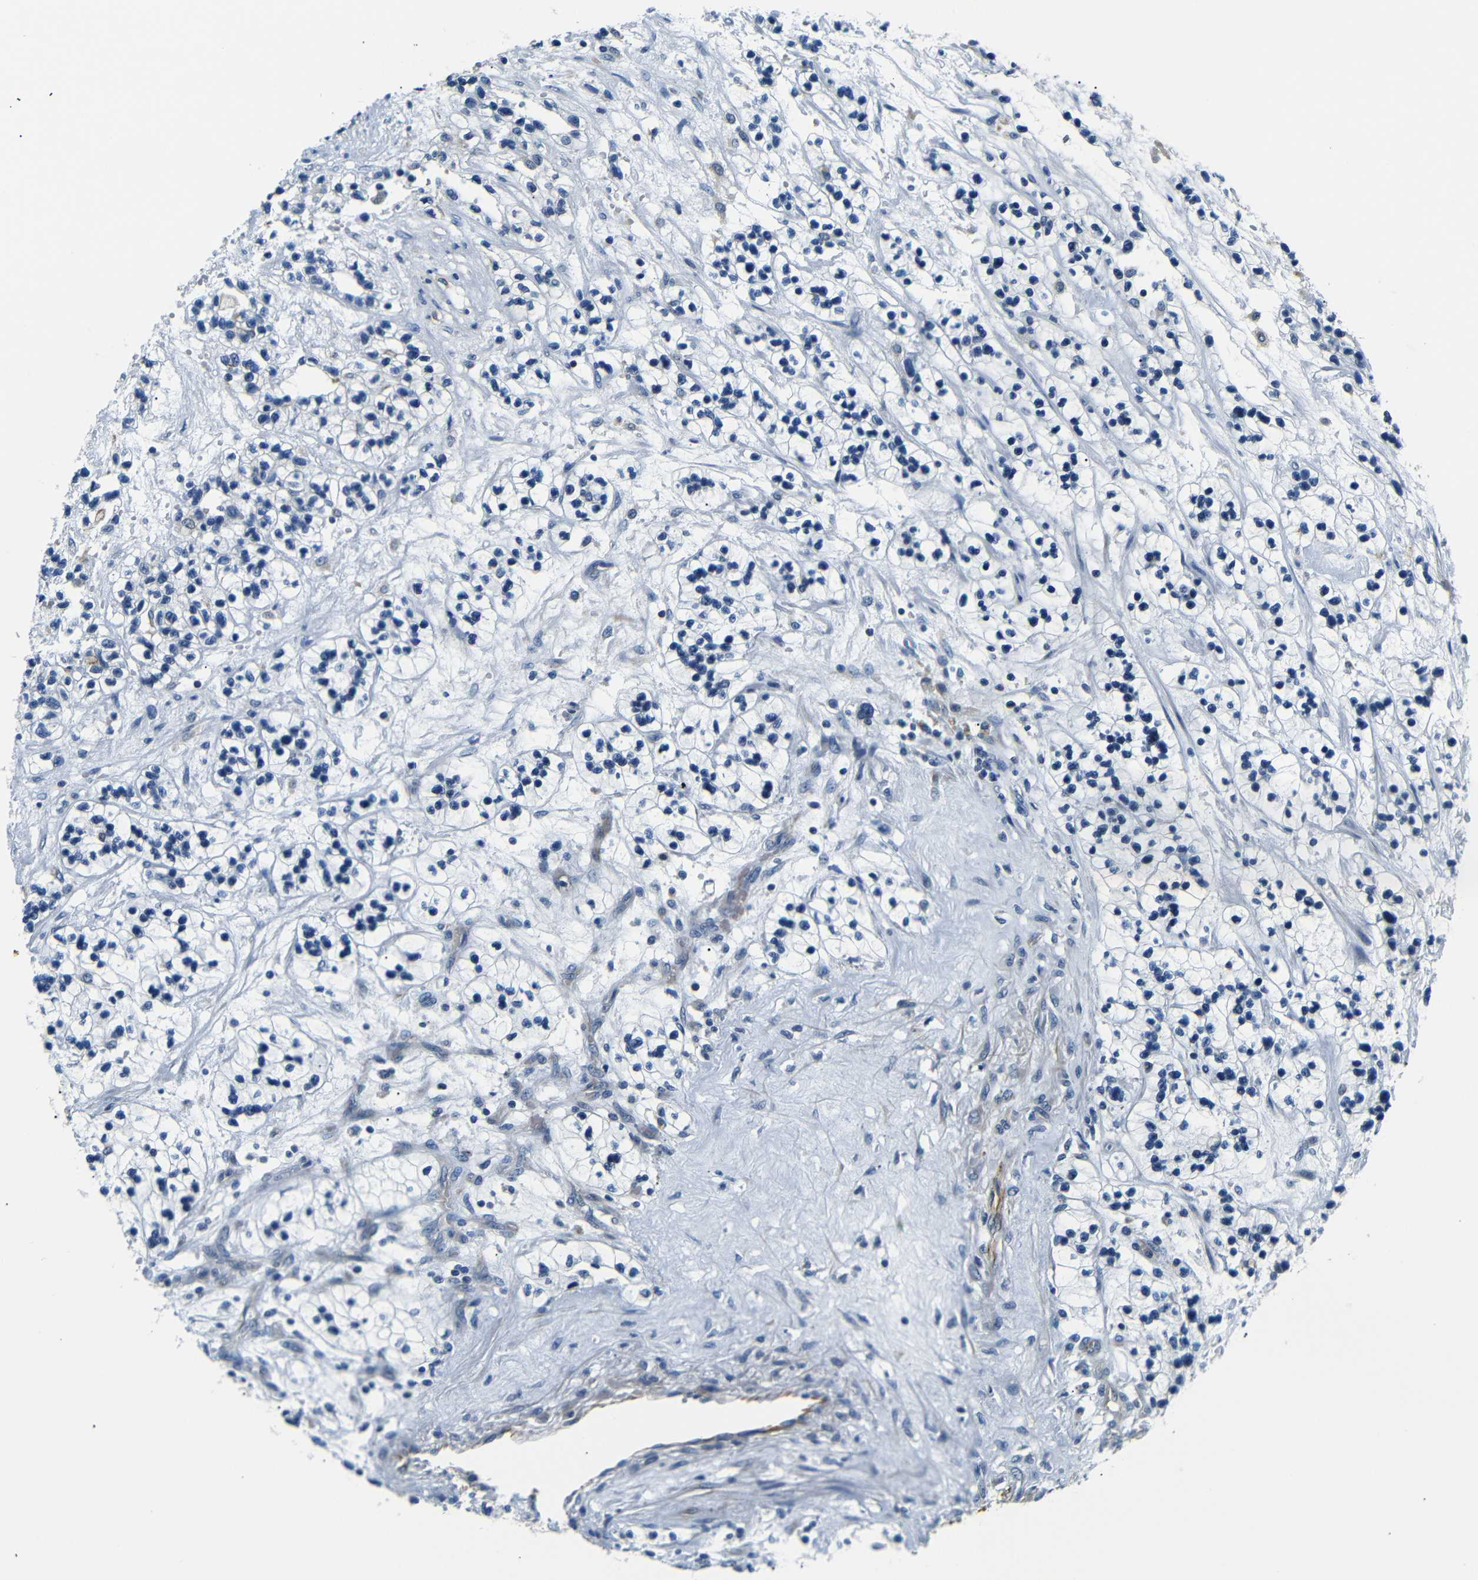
{"staining": {"intensity": "negative", "quantity": "none", "location": "none"}, "tissue": "renal cancer", "cell_type": "Tumor cells", "image_type": "cancer", "snomed": [{"axis": "morphology", "description": "Adenocarcinoma, NOS"}, {"axis": "topography", "description": "Kidney"}], "caption": "Micrograph shows no significant protein expression in tumor cells of renal cancer (adenocarcinoma). Brightfield microscopy of immunohistochemistry (IHC) stained with DAB (brown) and hematoxylin (blue), captured at high magnification.", "gene": "TAFA1", "patient": {"sex": "female", "age": 57}}